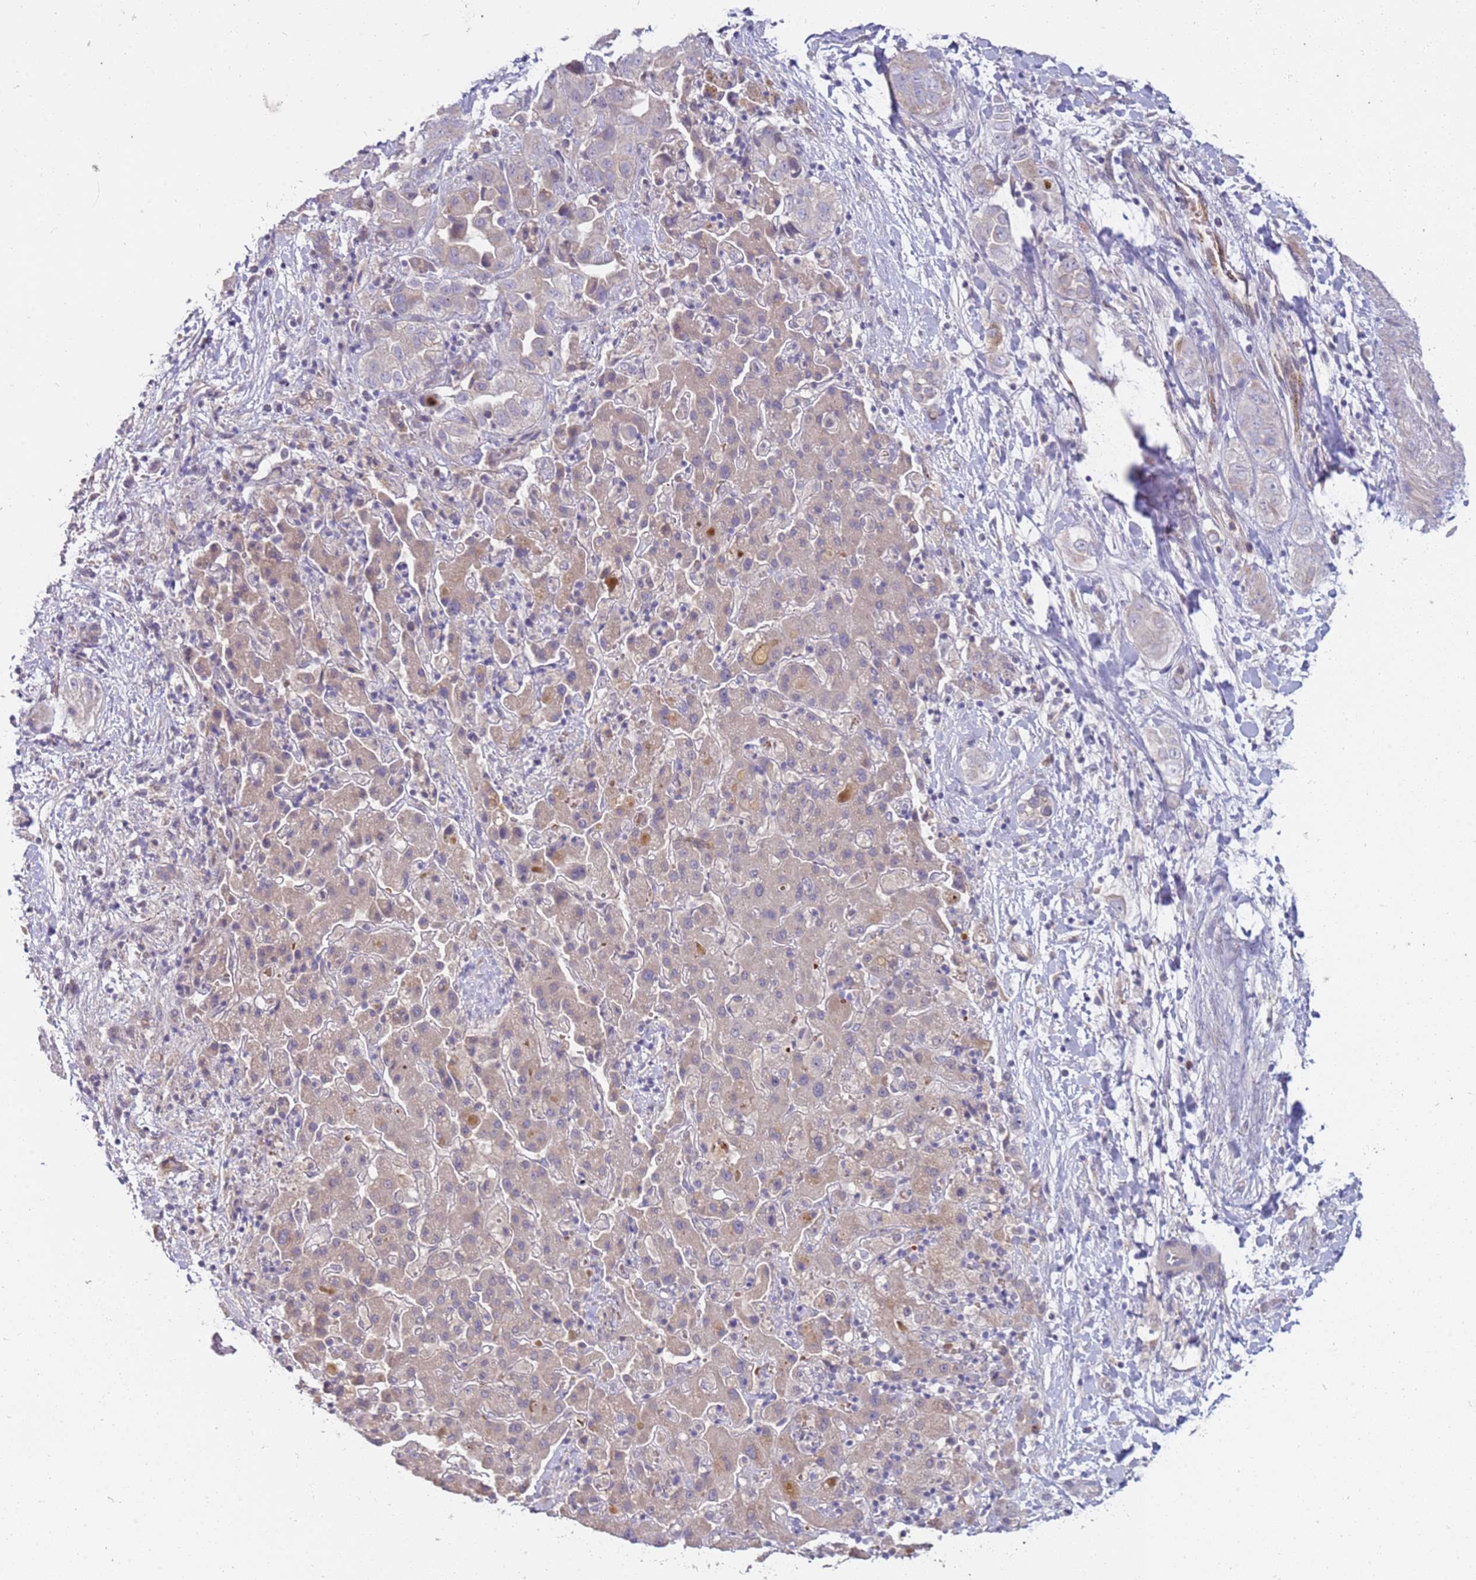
{"staining": {"intensity": "weak", "quantity": "<25%", "location": "cytoplasmic/membranous"}, "tissue": "liver cancer", "cell_type": "Tumor cells", "image_type": "cancer", "snomed": [{"axis": "morphology", "description": "Cholangiocarcinoma"}, {"axis": "topography", "description": "Liver"}], "caption": "Tumor cells are negative for brown protein staining in liver cholangiocarcinoma. (DAB (3,3'-diaminobenzidine) IHC visualized using brightfield microscopy, high magnification).", "gene": "NMUR2", "patient": {"sex": "female", "age": 52}}